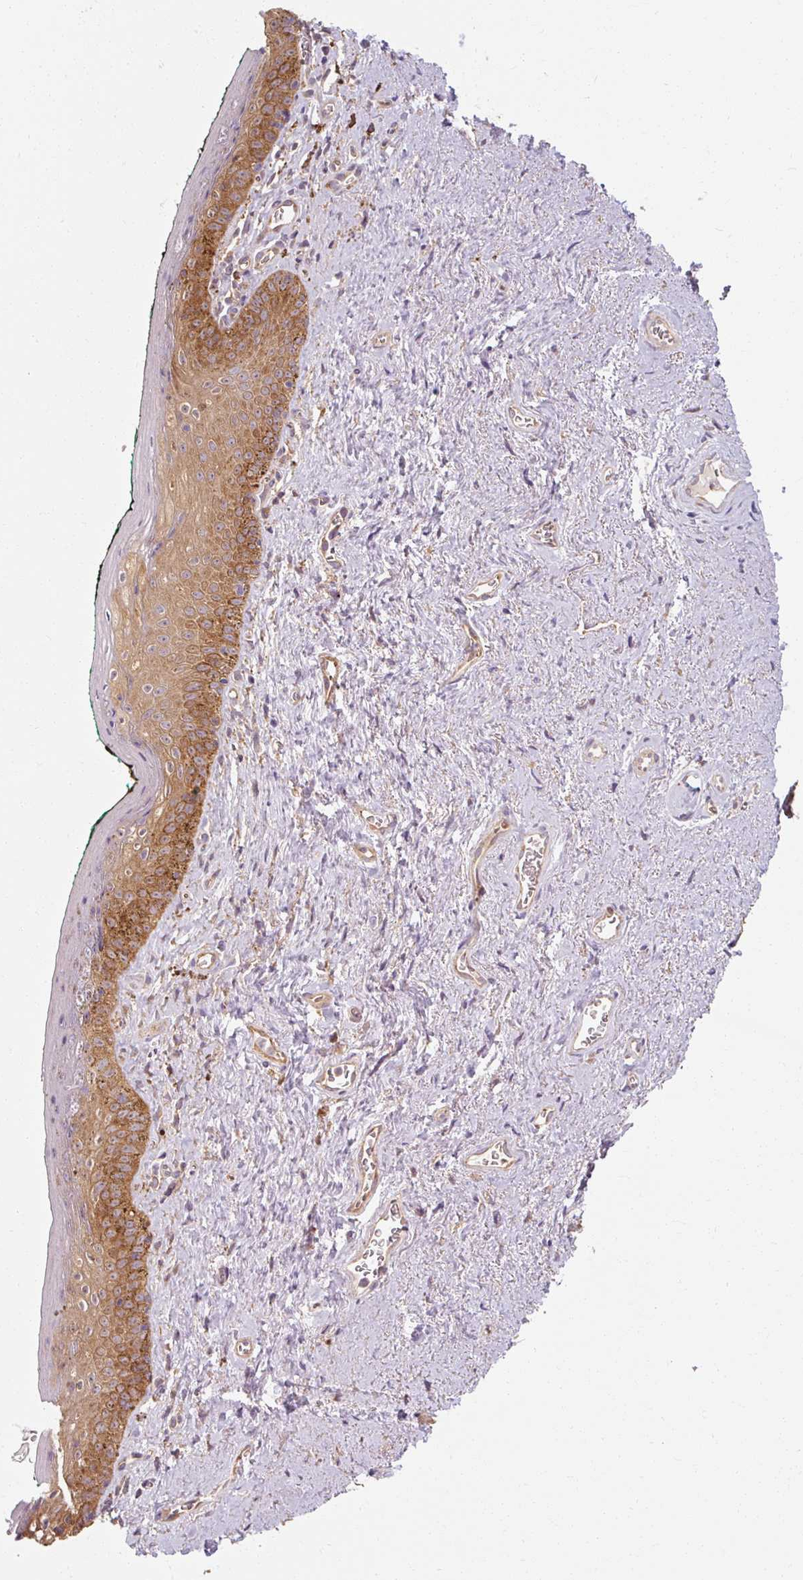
{"staining": {"intensity": "moderate", "quantity": ">75%", "location": "cytoplasmic/membranous"}, "tissue": "vagina", "cell_type": "Squamous epithelial cells", "image_type": "normal", "snomed": [{"axis": "morphology", "description": "Normal tissue, NOS"}, {"axis": "topography", "description": "Vulva"}, {"axis": "topography", "description": "Vagina"}, {"axis": "topography", "description": "Peripheral nerve tissue"}], "caption": "Protein staining of benign vagina displays moderate cytoplasmic/membranous staining in approximately >75% of squamous epithelial cells. Immunohistochemistry (ihc) stains the protein of interest in brown and the nuclei are stained blue.", "gene": "TBC1D4", "patient": {"sex": "female", "age": 66}}